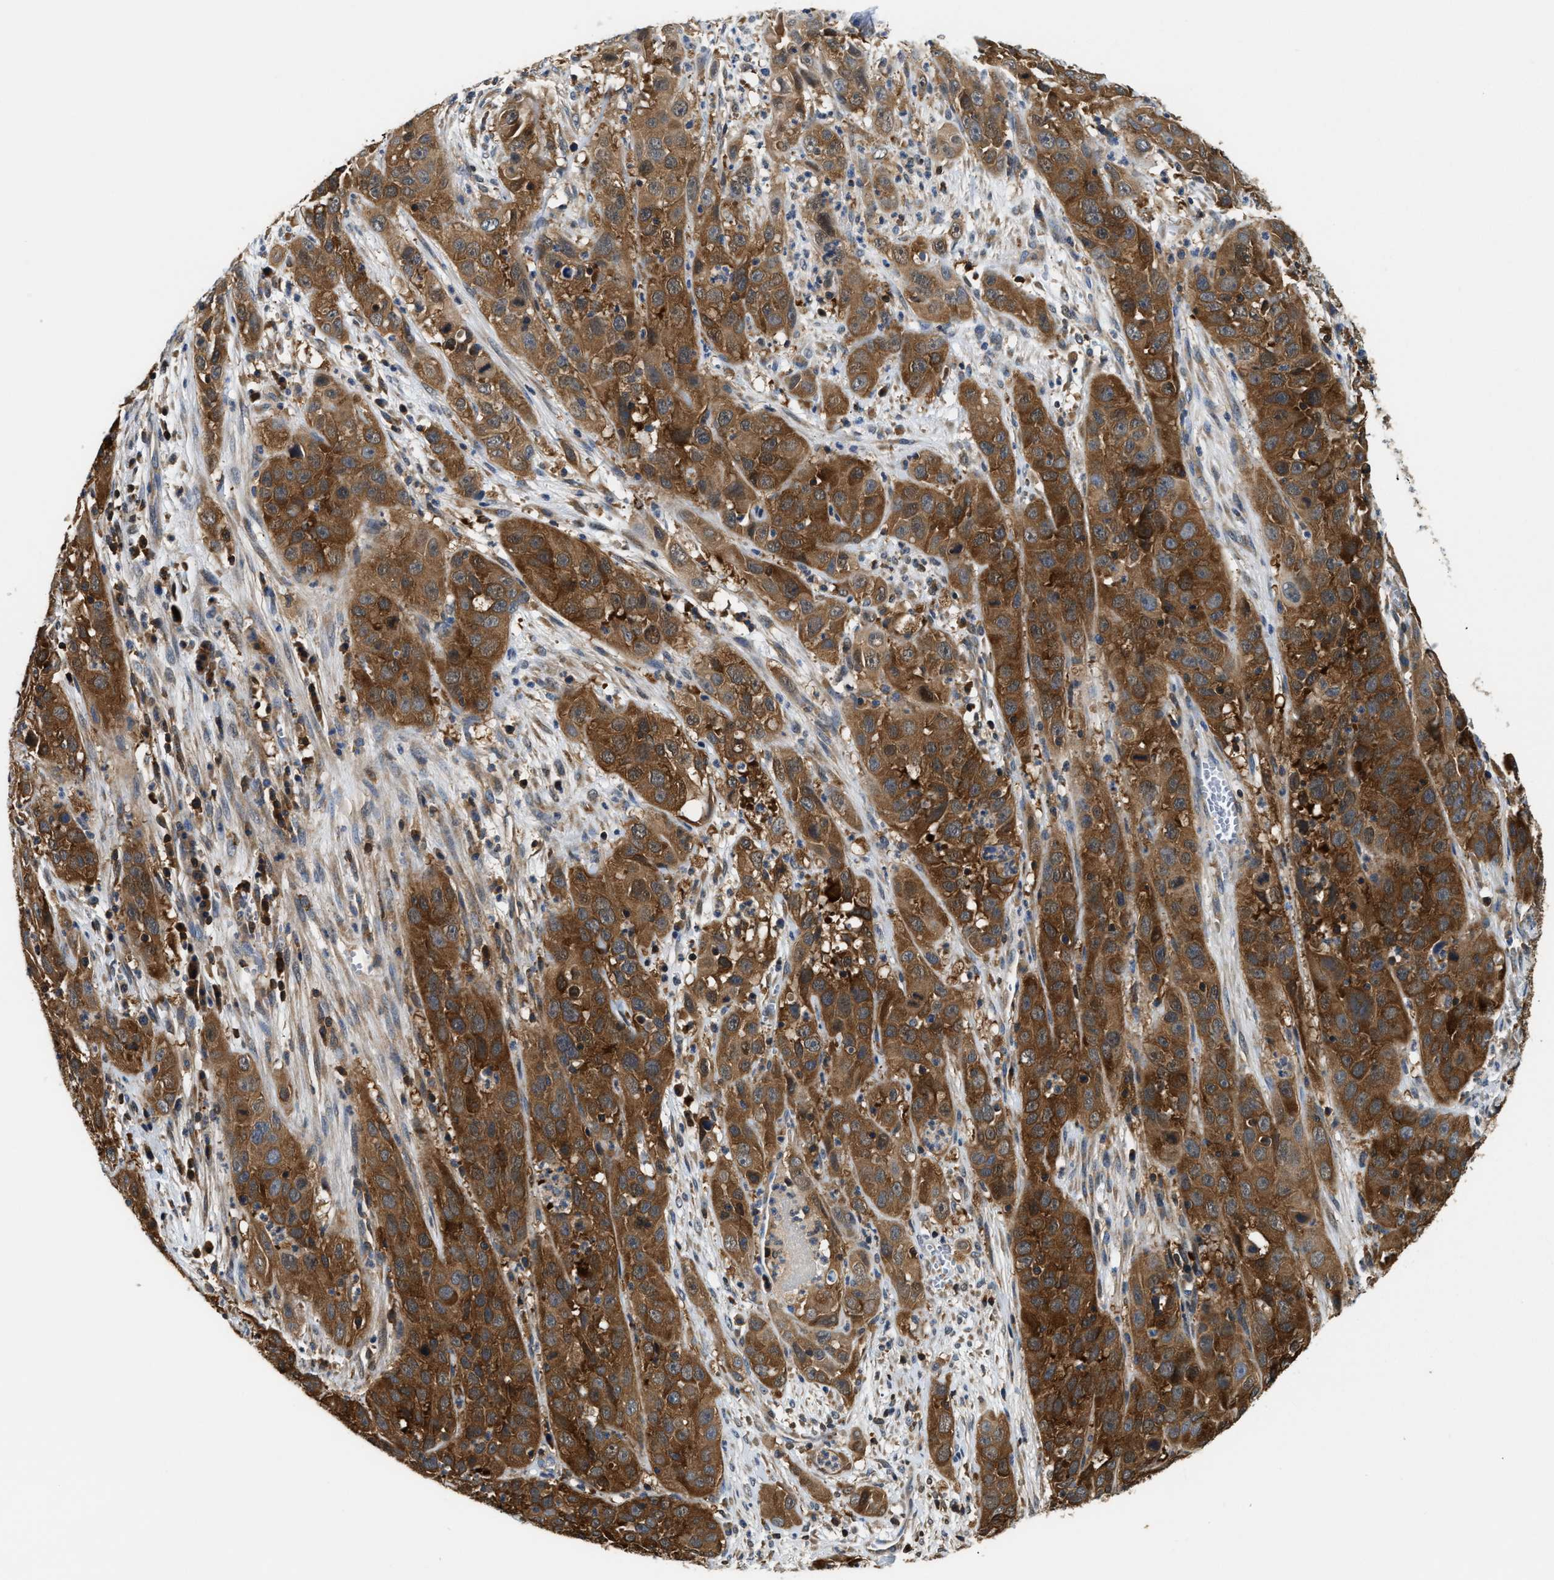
{"staining": {"intensity": "strong", "quantity": ">75%", "location": "cytoplasmic/membranous"}, "tissue": "cervical cancer", "cell_type": "Tumor cells", "image_type": "cancer", "snomed": [{"axis": "morphology", "description": "Squamous cell carcinoma, NOS"}, {"axis": "topography", "description": "Cervix"}], "caption": "IHC staining of squamous cell carcinoma (cervical), which reveals high levels of strong cytoplasmic/membranous positivity in about >75% of tumor cells indicating strong cytoplasmic/membranous protein positivity. The staining was performed using DAB (brown) for protein detection and nuclei were counterstained in hematoxylin (blue).", "gene": "CCM2", "patient": {"sex": "female", "age": 32}}